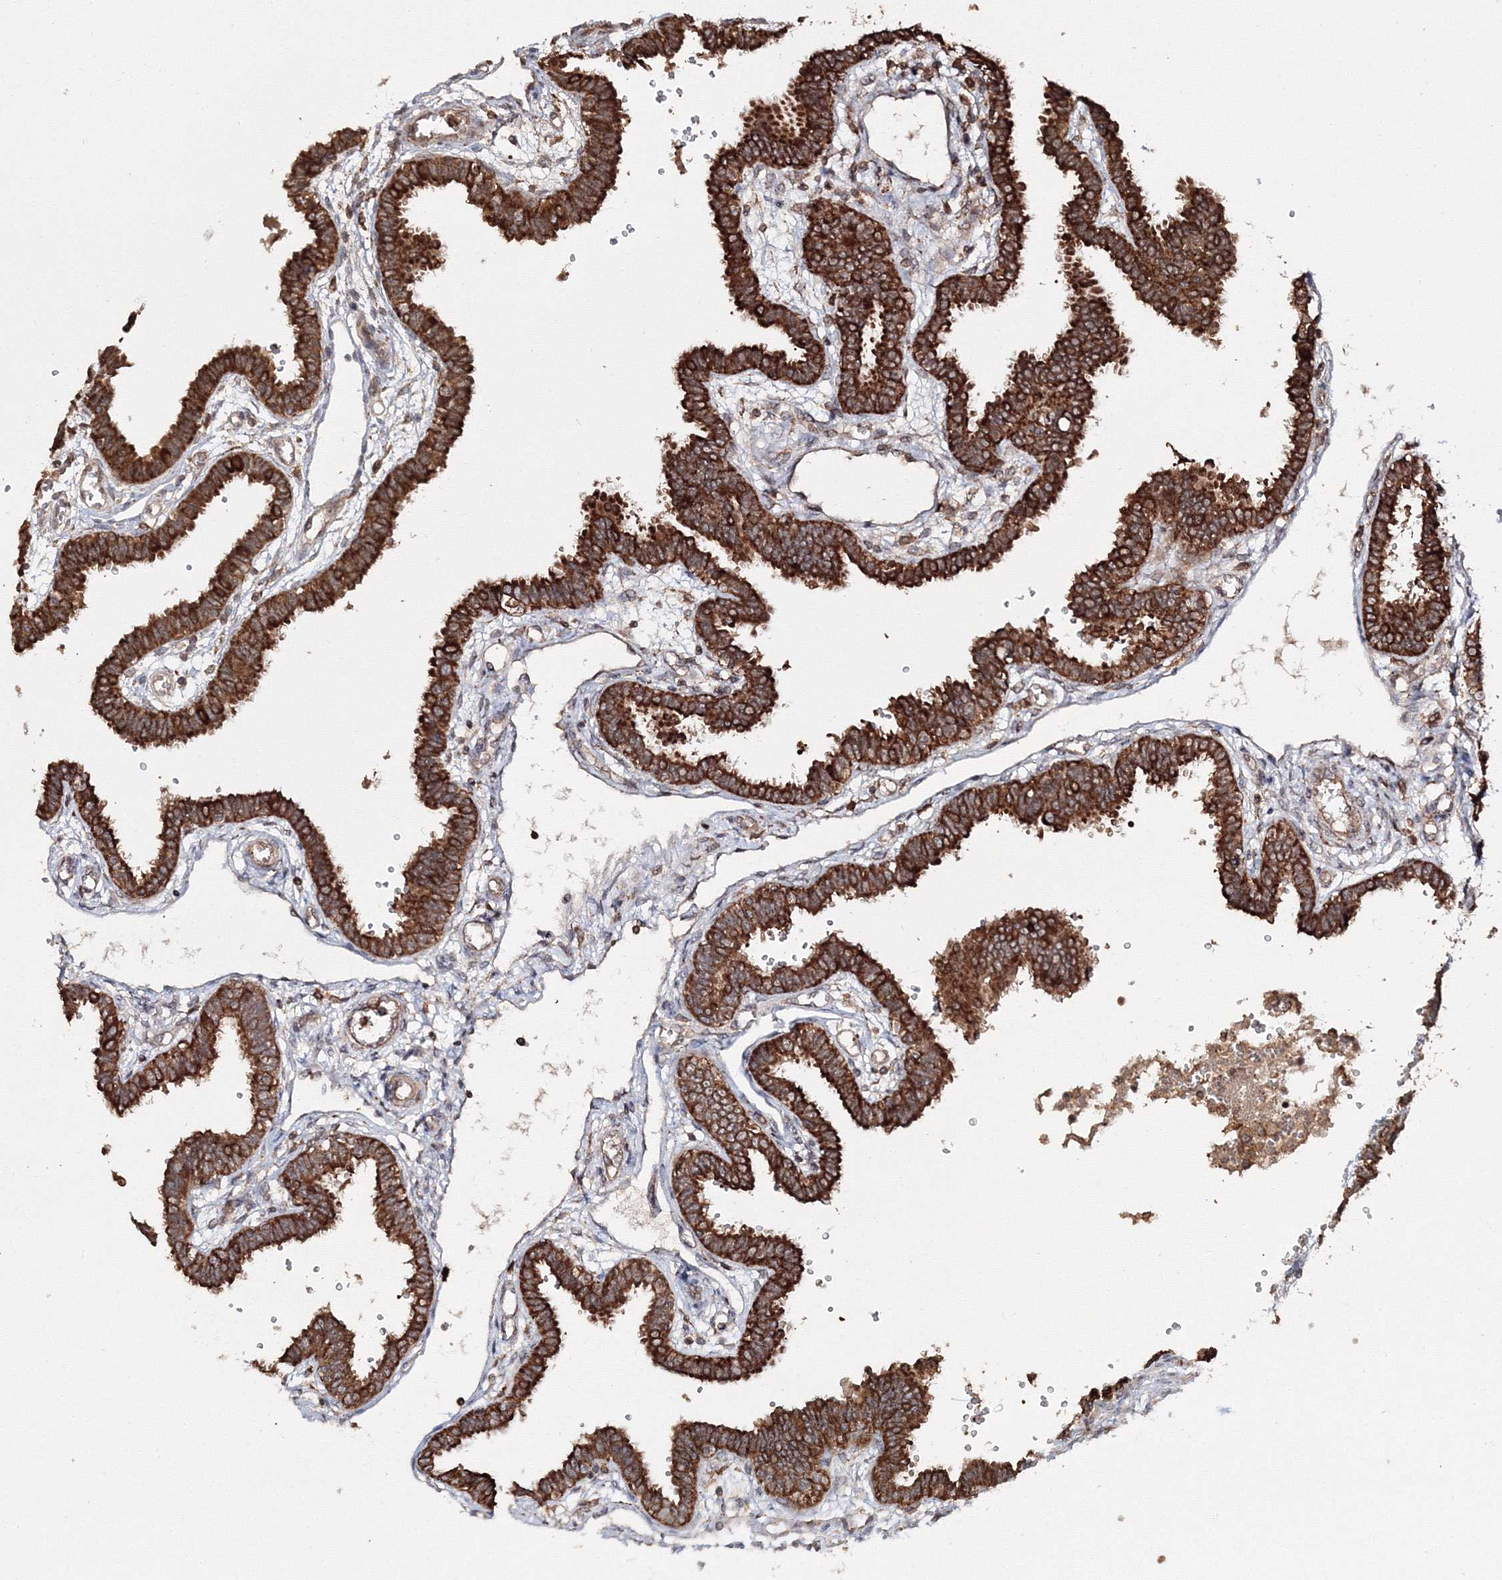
{"staining": {"intensity": "strong", "quantity": ">75%", "location": "cytoplasmic/membranous"}, "tissue": "fallopian tube", "cell_type": "Glandular cells", "image_type": "normal", "snomed": [{"axis": "morphology", "description": "Normal tissue, NOS"}, {"axis": "topography", "description": "Fallopian tube"}], "caption": "Human fallopian tube stained for a protein (brown) shows strong cytoplasmic/membranous positive staining in approximately >75% of glandular cells.", "gene": "DDO", "patient": {"sex": "female", "age": 32}}